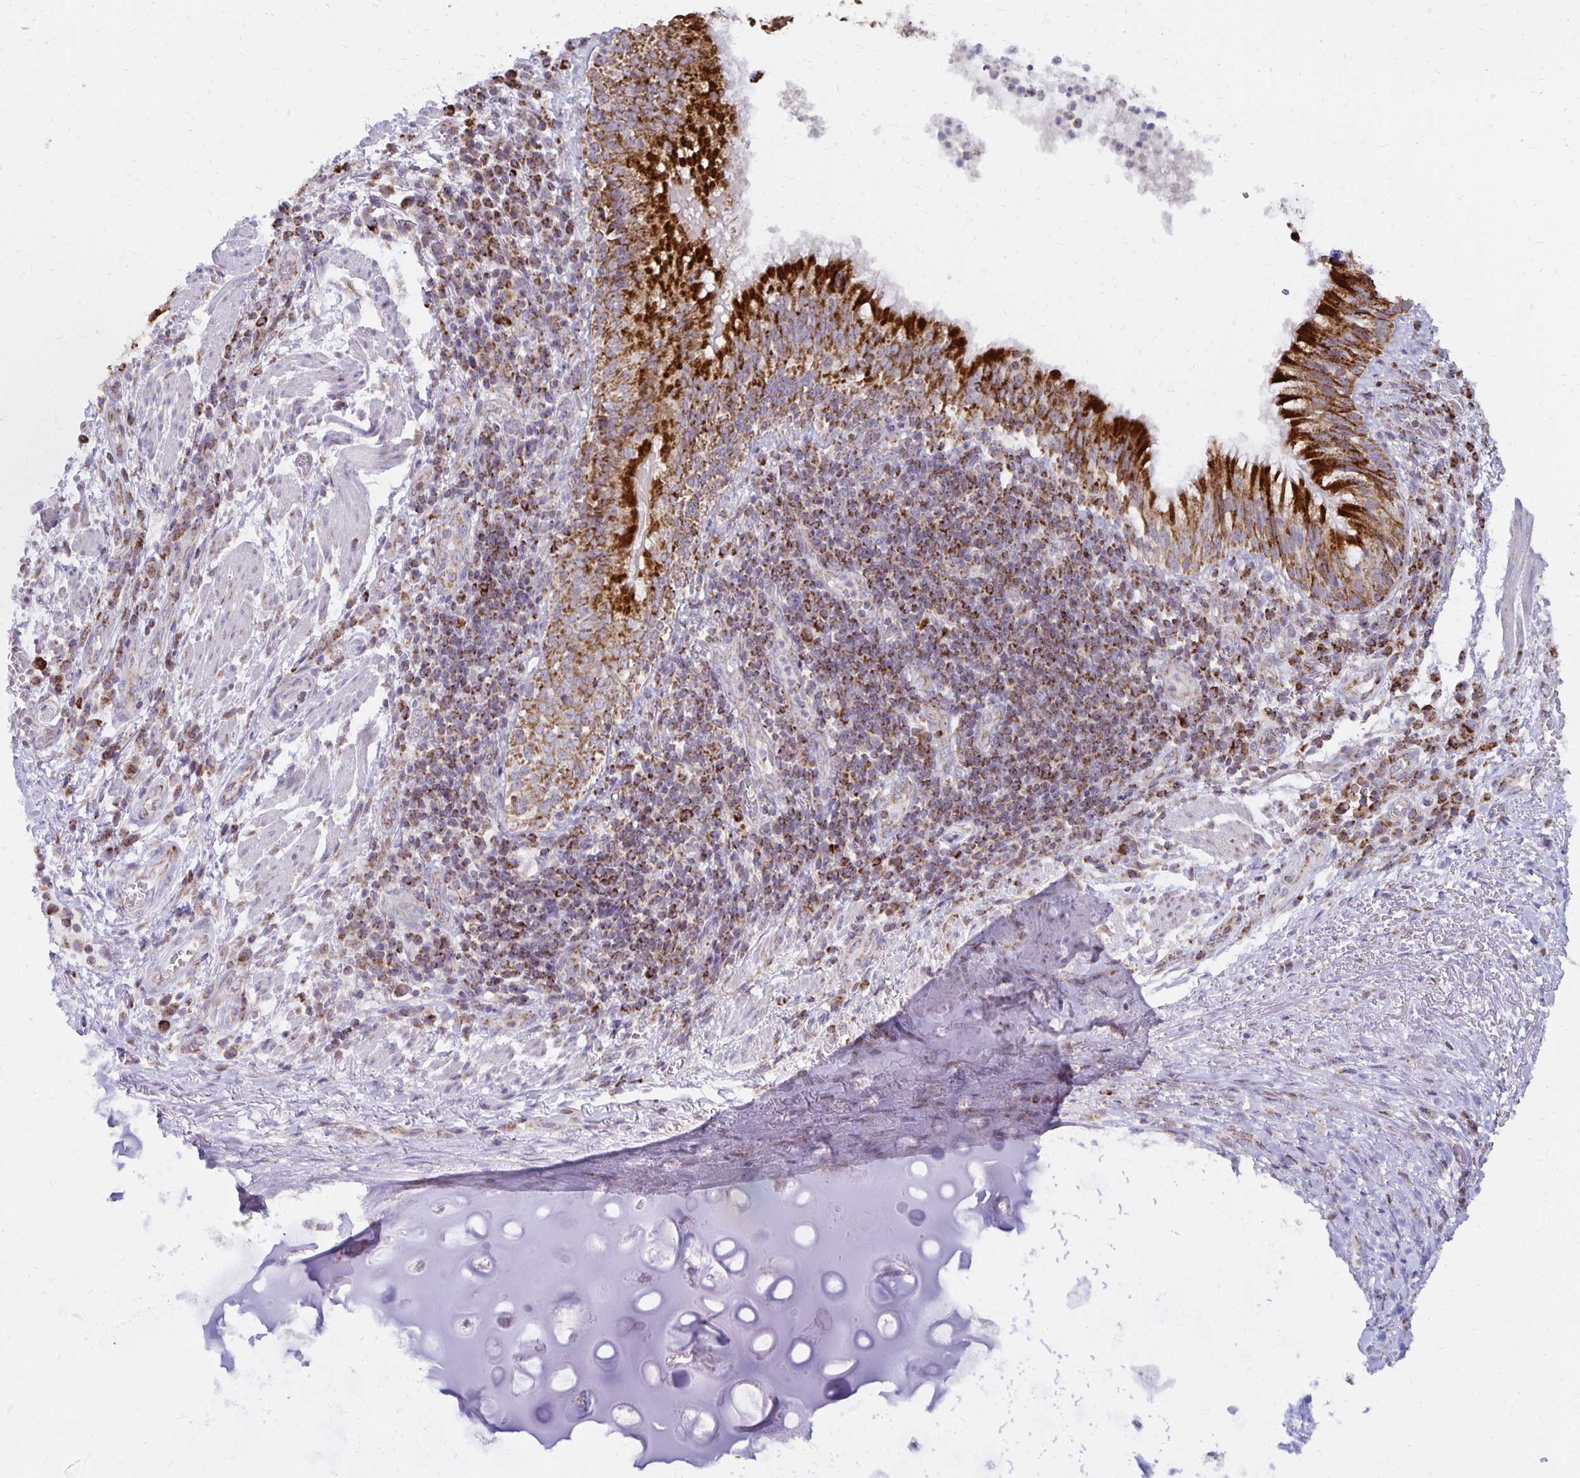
{"staining": {"intensity": "moderate", "quantity": "<25%", "location": "cytoplasmic/membranous"}, "tissue": "adipose tissue", "cell_type": "Adipocytes", "image_type": "normal", "snomed": [{"axis": "morphology", "description": "Normal tissue, NOS"}, {"axis": "topography", "description": "Lymph node"}, {"axis": "topography", "description": "Bronchus"}], "caption": "Adipocytes reveal low levels of moderate cytoplasmic/membranous positivity in about <25% of cells in benign adipose tissue. The protein of interest is shown in brown color, while the nuclei are stained blue.", "gene": "IER3", "patient": {"sex": "male", "age": 56}}